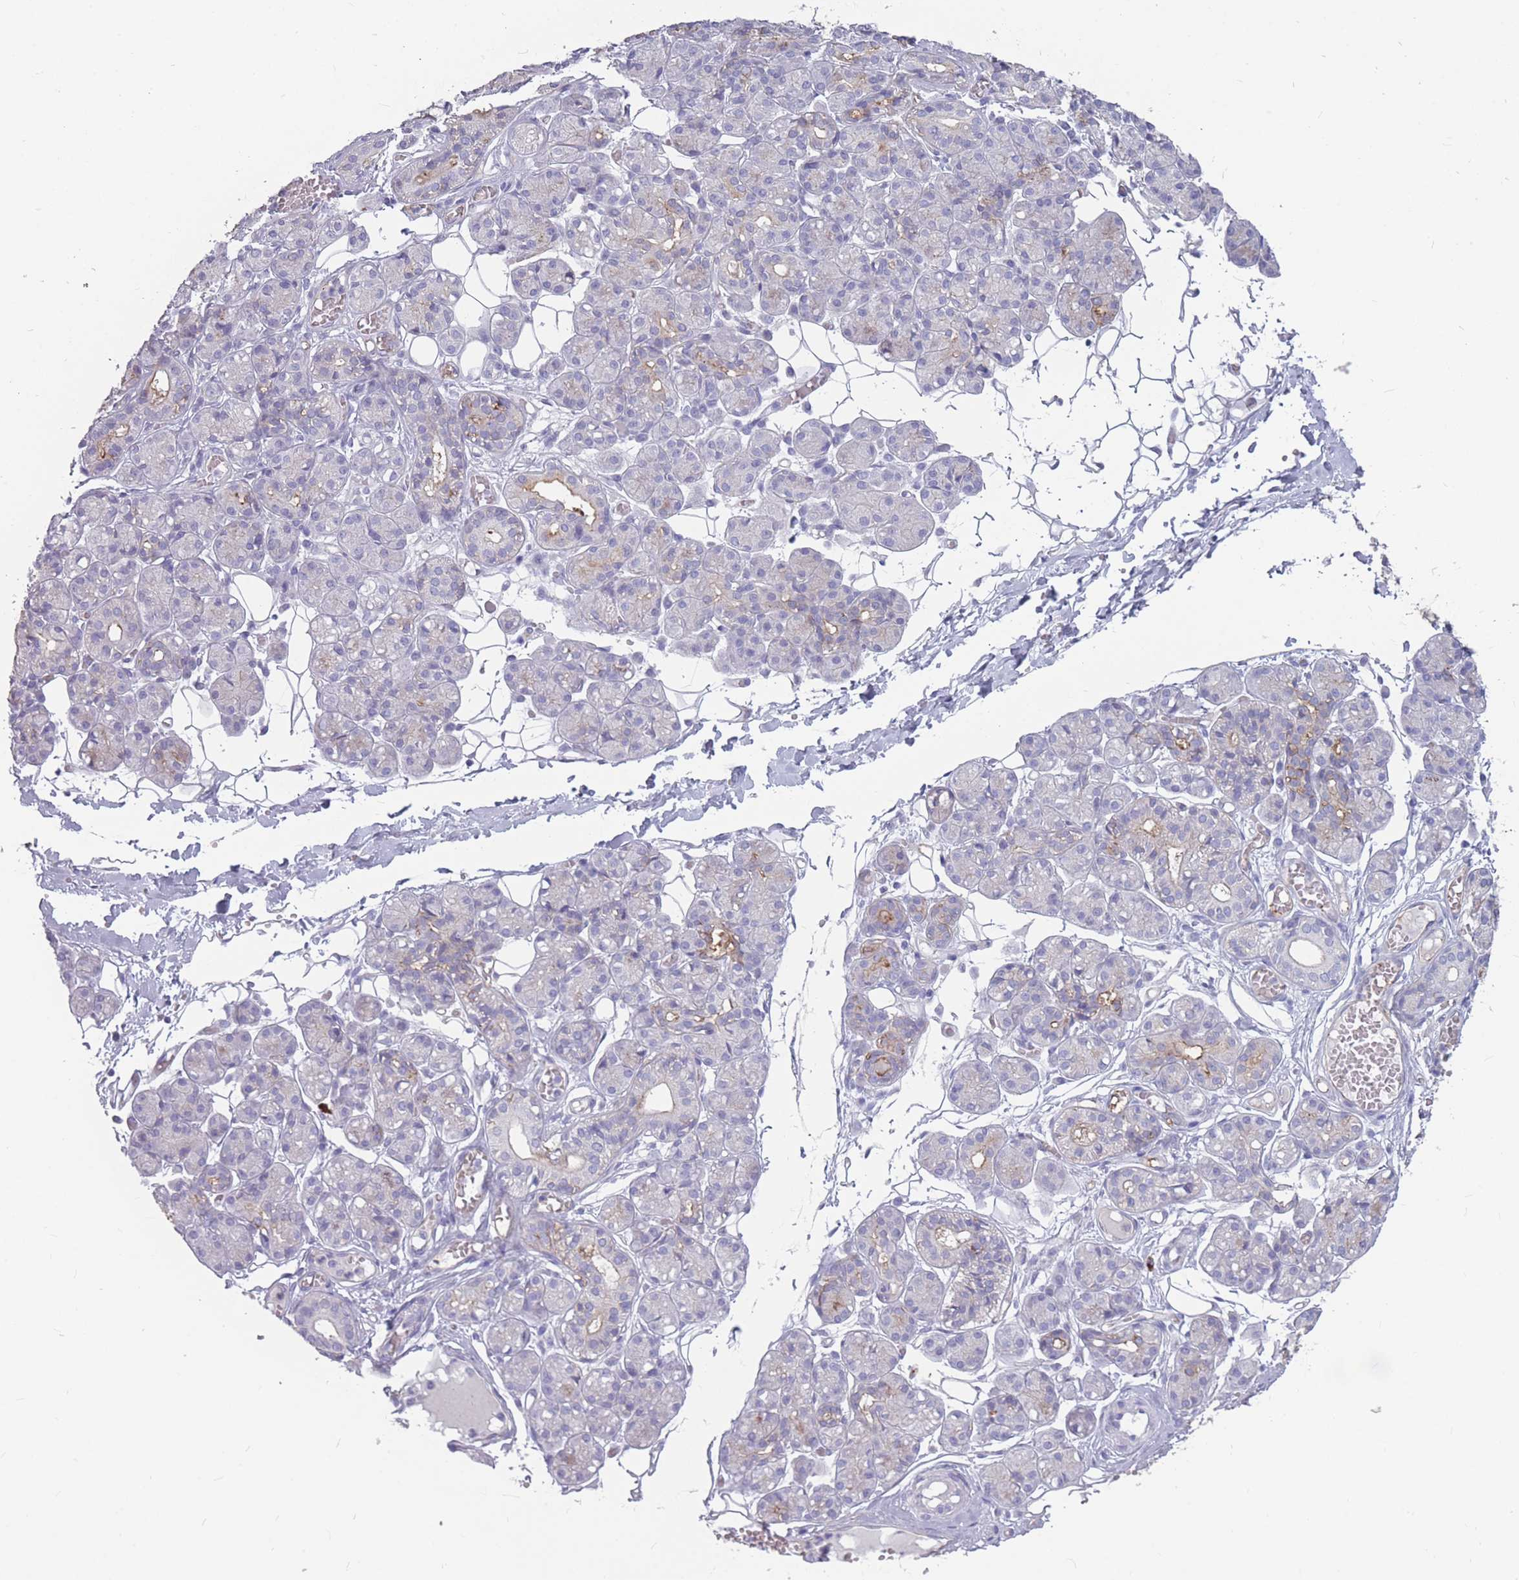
{"staining": {"intensity": "weak", "quantity": "<25%", "location": "cytoplasmic/membranous"}, "tissue": "salivary gland", "cell_type": "Glandular cells", "image_type": "normal", "snomed": [{"axis": "morphology", "description": "Normal tissue, NOS"}, {"axis": "topography", "description": "Salivary gland"}], "caption": "DAB immunohistochemical staining of benign salivary gland shows no significant staining in glandular cells. Brightfield microscopy of immunohistochemistry (IHC) stained with DAB (3,3'-diaminobenzidine) (brown) and hematoxylin (blue), captured at high magnification.", "gene": "GNA11", "patient": {"sex": "male", "age": 63}}